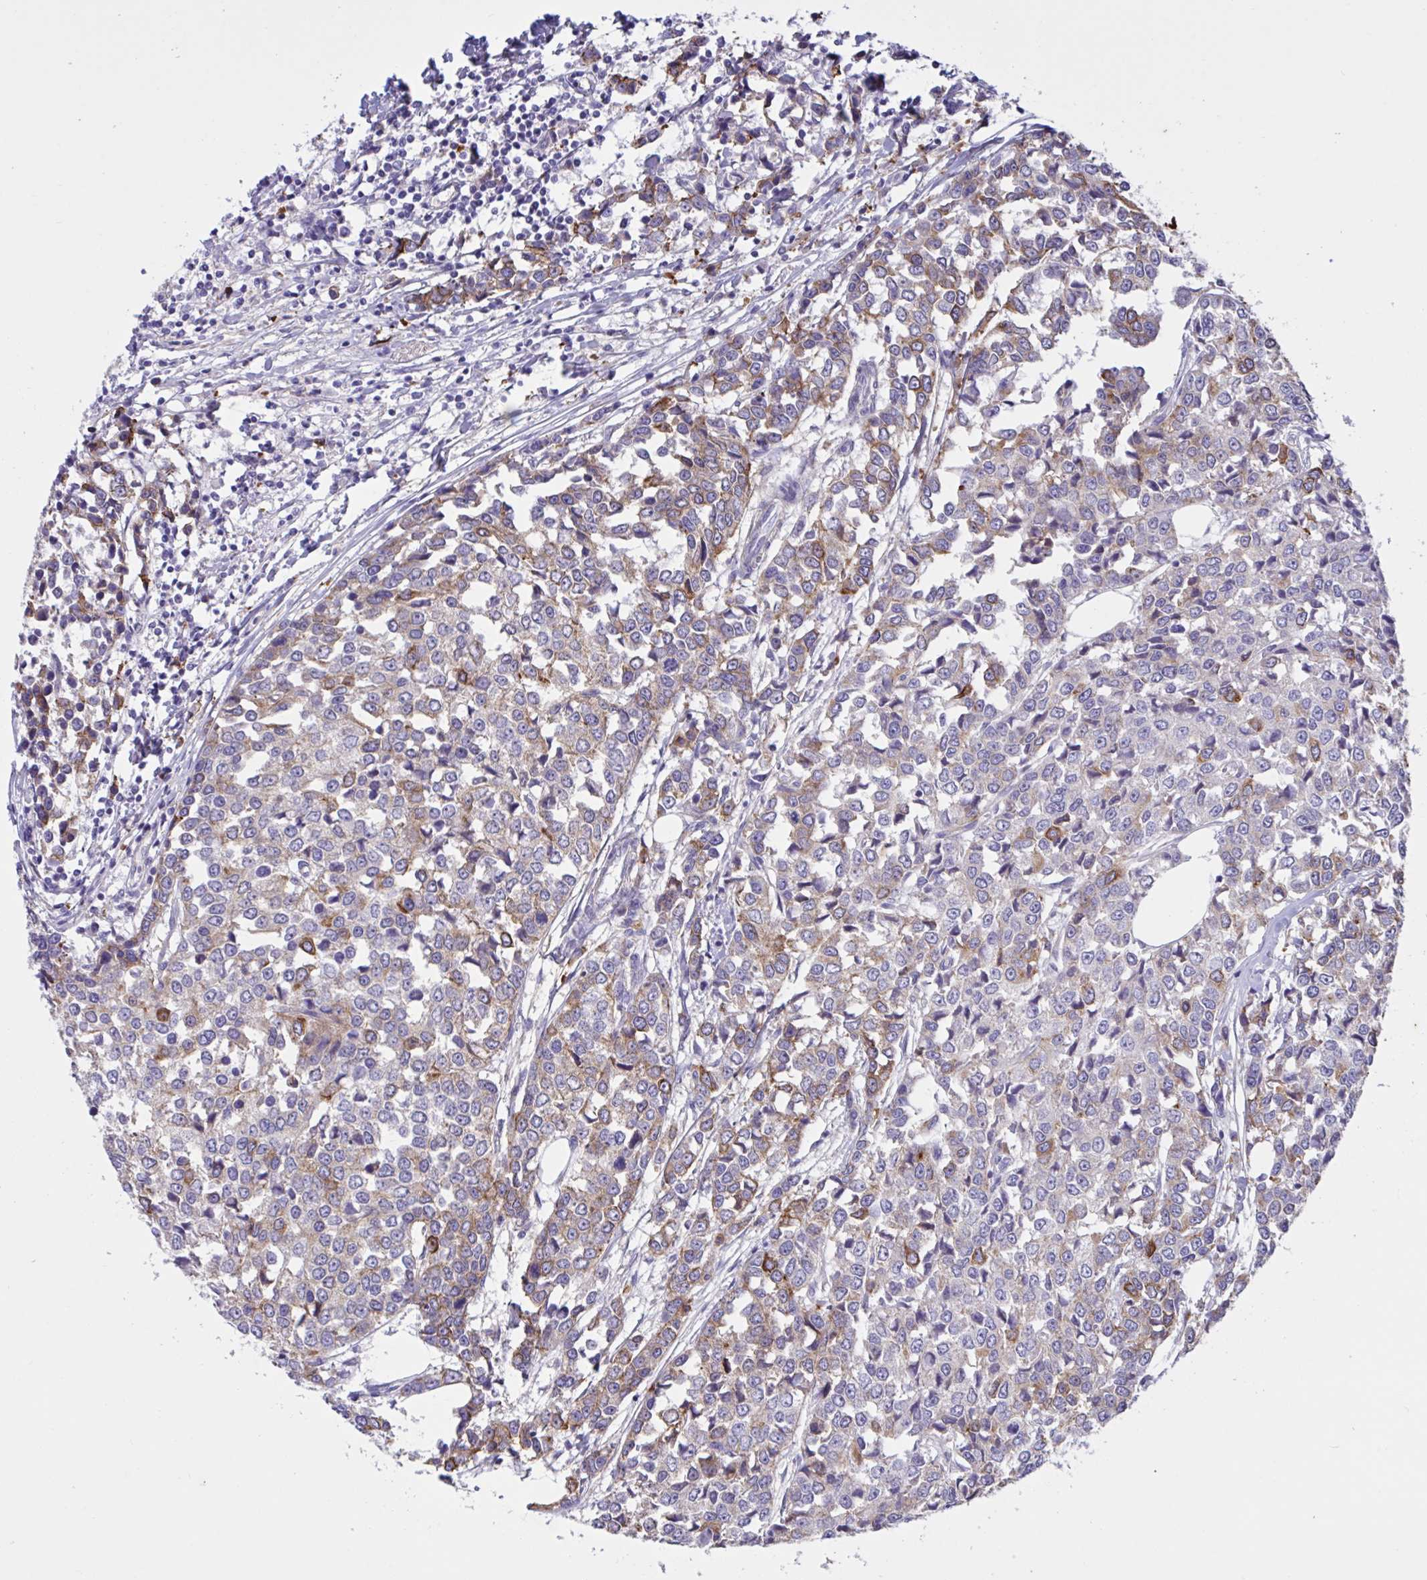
{"staining": {"intensity": "moderate", "quantity": "25%-75%", "location": "cytoplasmic/membranous"}, "tissue": "breast cancer", "cell_type": "Tumor cells", "image_type": "cancer", "snomed": [{"axis": "morphology", "description": "Duct carcinoma"}, {"axis": "topography", "description": "Breast"}], "caption": "IHC of breast cancer (invasive ductal carcinoma) shows medium levels of moderate cytoplasmic/membranous staining in about 25%-75% of tumor cells.", "gene": "SLC66A1", "patient": {"sex": "female", "age": 80}}